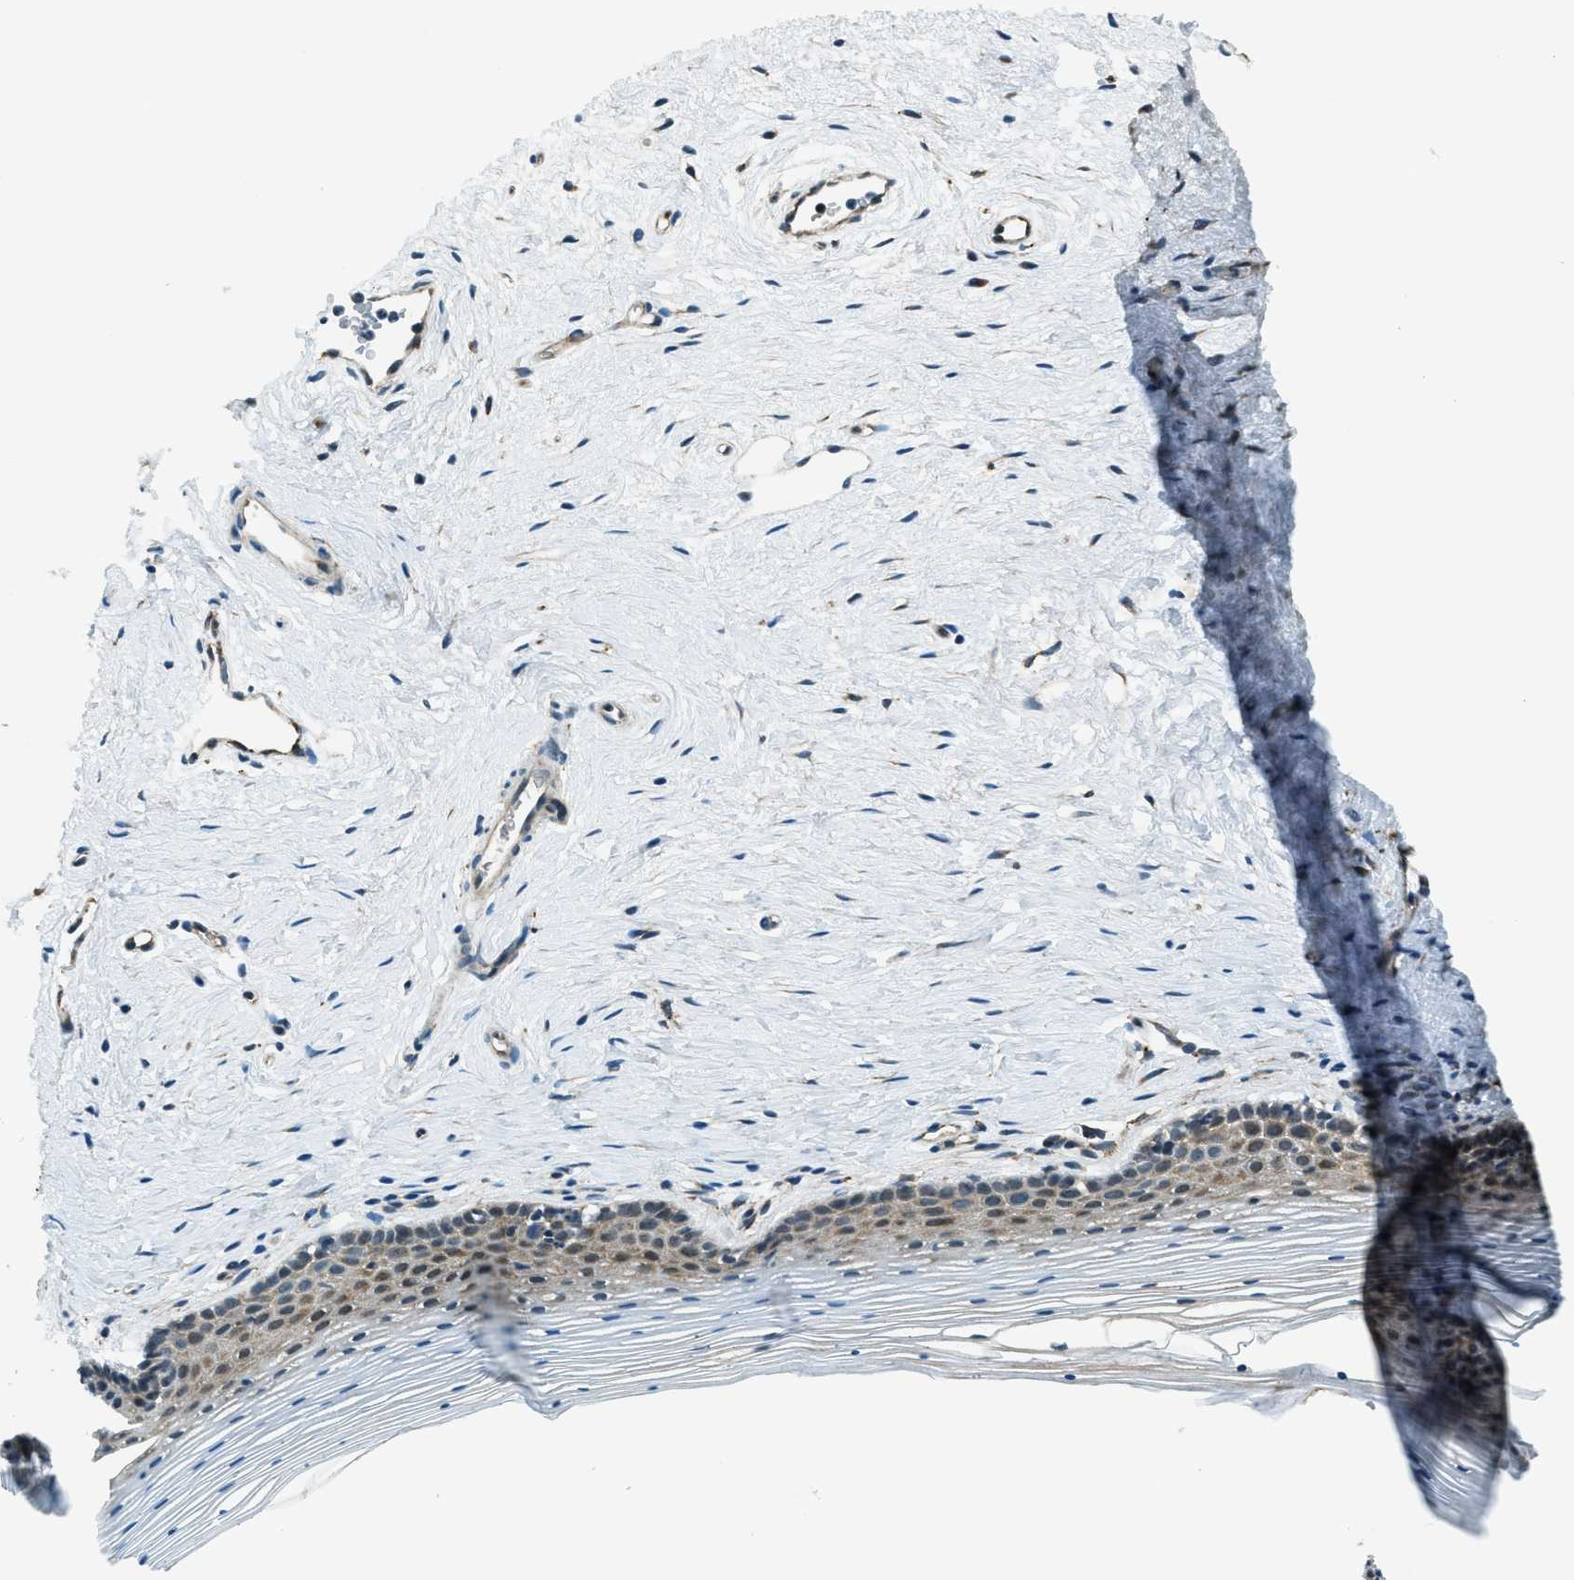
{"staining": {"intensity": "moderate", "quantity": "<25%", "location": "cytoplasmic/membranous"}, "tissue": "vagina", "cell_type": "Squamous epithelial cells", "image_type": "normal", "snomed": [{"axis": "morphology", "description": "Normal tissue, NOS"}, {"axis": "topography", "description": "Vagina"}], "caption": "This is a histology image of immunohistochemistry staining of unremarkable vagina, which shows moderate positivity in the cytoplasmic/membranous of squamous epithelial cells.", "gene": "GINM1", "patient": {"sex": "female", "age": 32}}